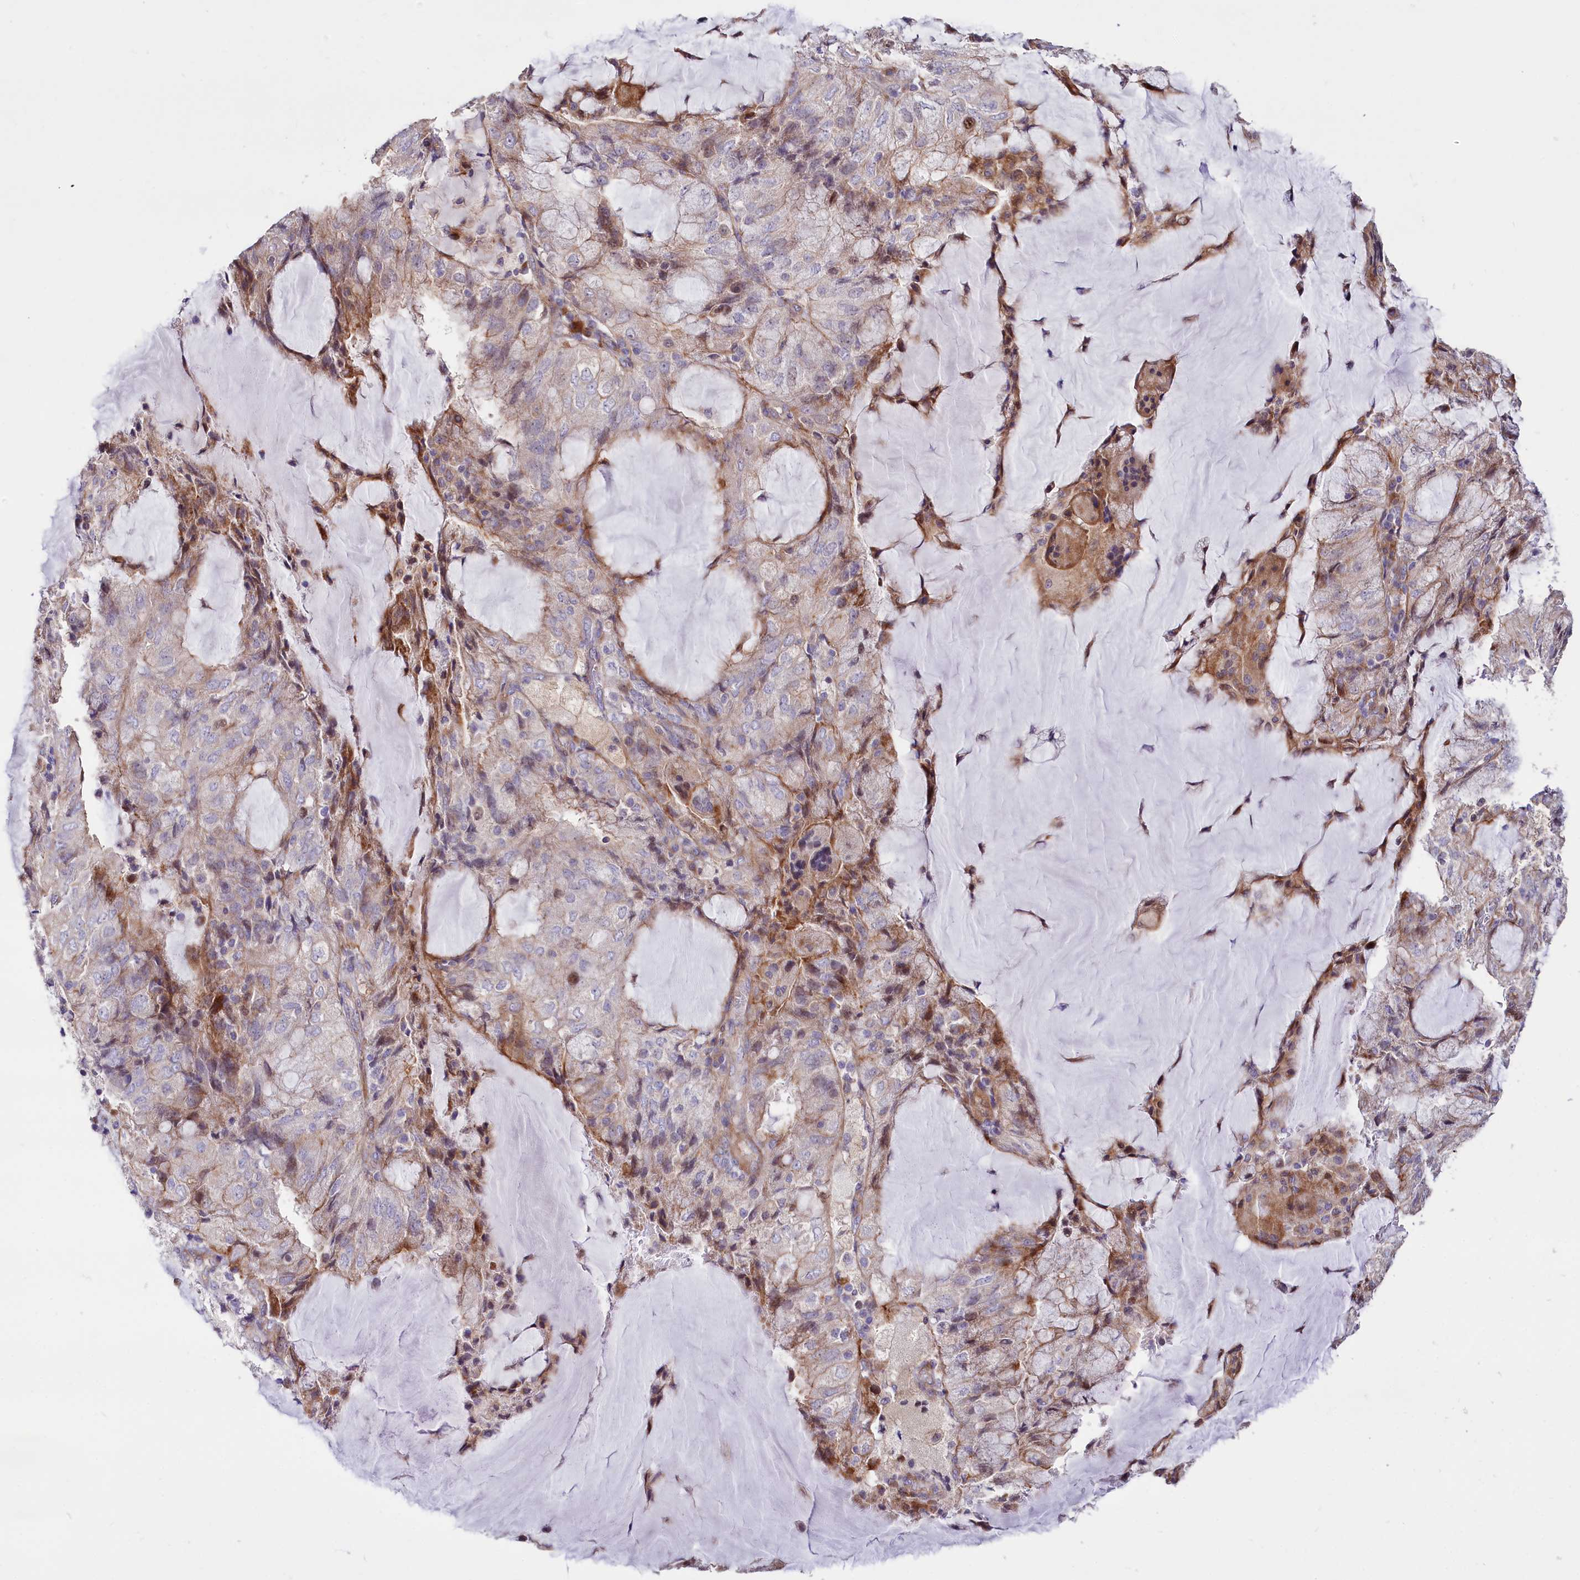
{"staining": {"intensity": "moderate", "quantity": "<25%", "location": "cytoplasmic/membranous,nuclear"}, "tissue": "endometrial cancer", "cell_type": "Tumor cells", "image_type": "cancer", "snomed": [{"axis": "morphology", "description": "Adenocarcinoma, NOS"}, {"axis": "topography", "description": "Endometrium"}], "caption": "Tumor cells reveal low levels of moderate cytoplasmic/membranous and nuclear positivity in approximately <25% of cells in human adenocarcinoma (endometrial).", "gene": "WNT8A", "patient": {"sex": "female", "age": 81}}